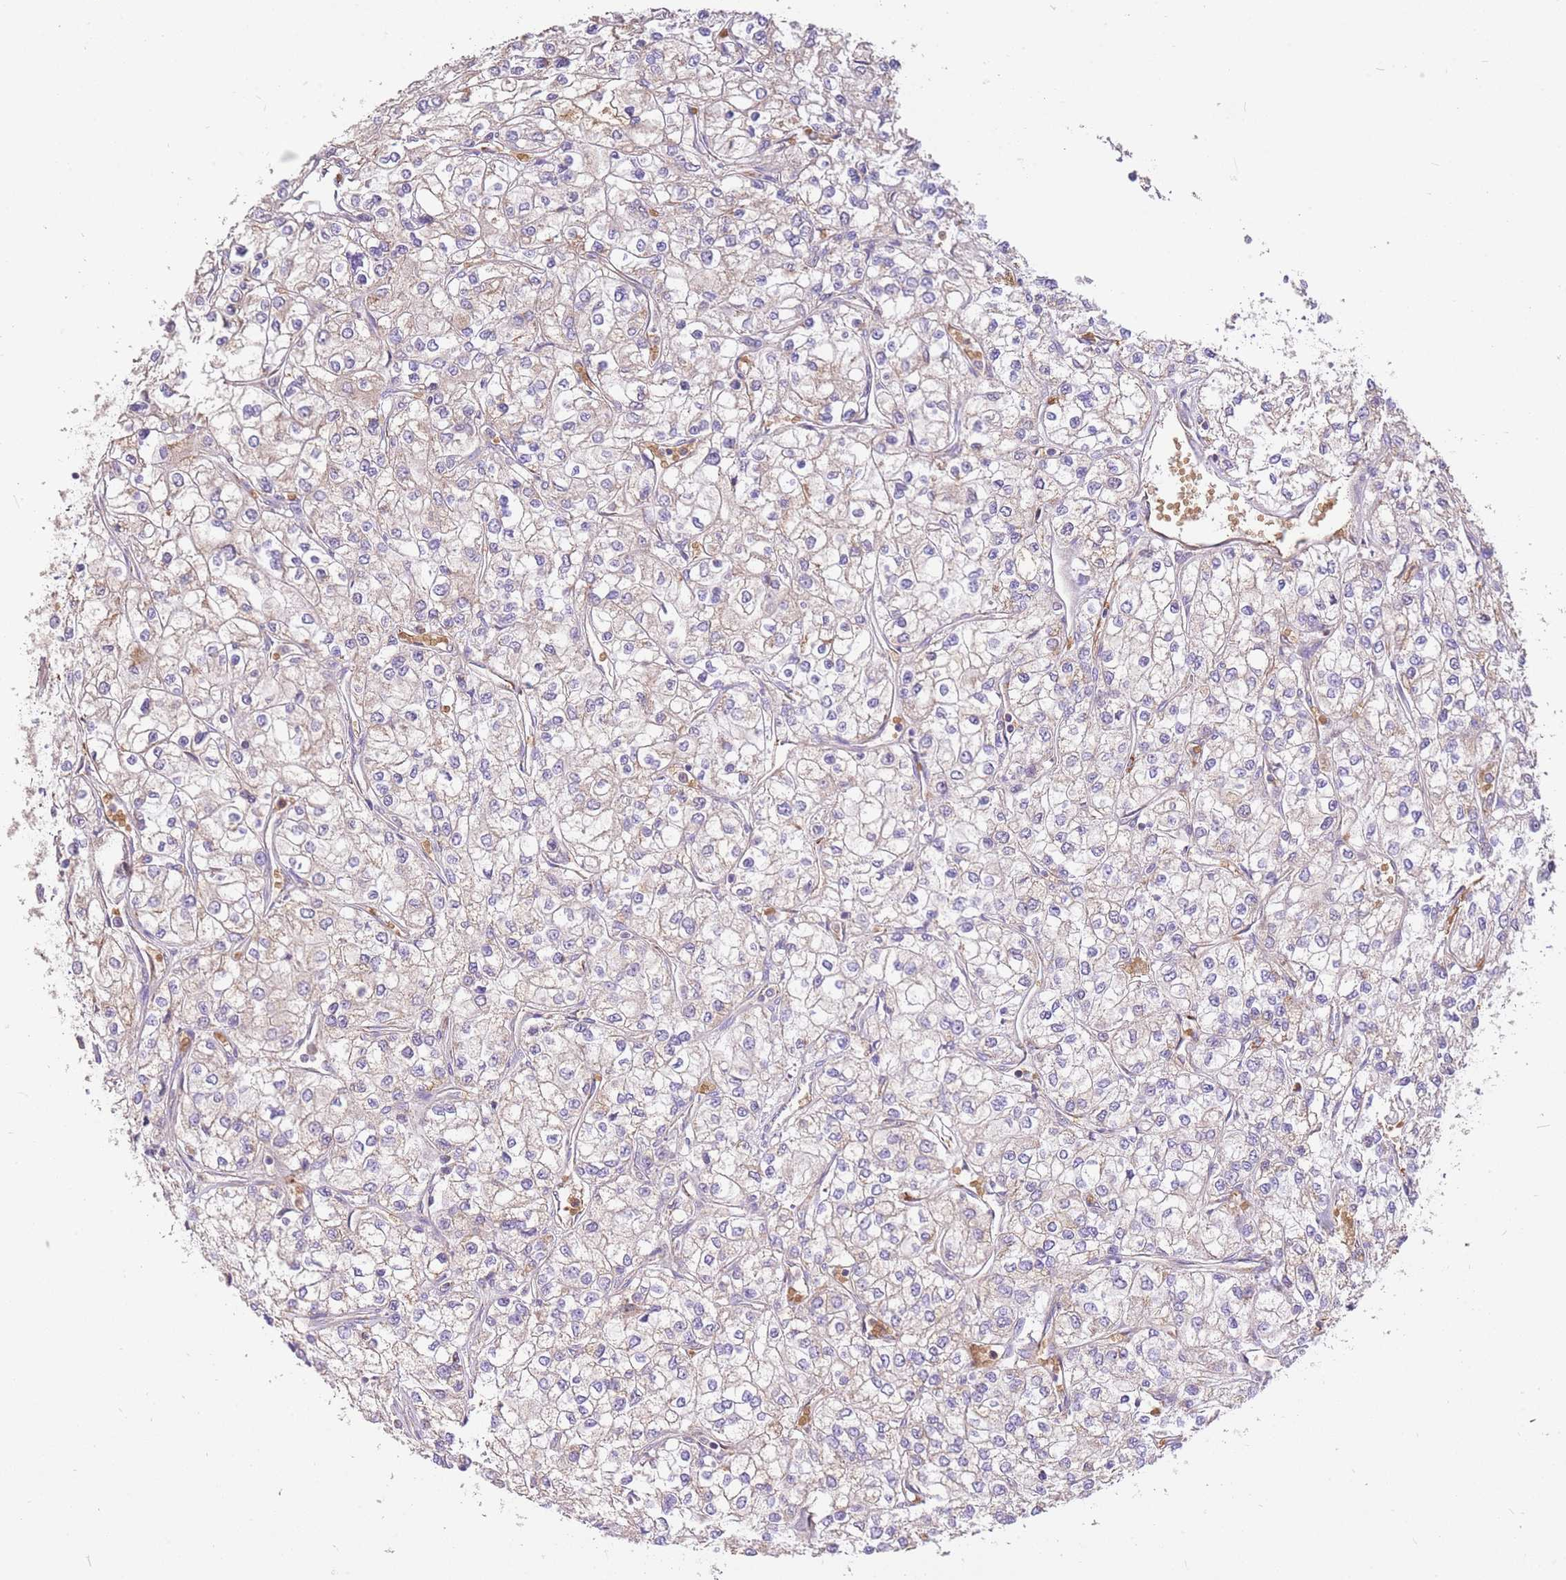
{"staining": {"intensity": "negative", "quantity": "none", "location": "none"}, "tissue": "renal cancer", "cell_type": "Tumor cells", "image_type": "cancer", "snomed": [{"axis": "morphology", "description": "Adenocarcinoma, NOS"}, {"axis": "topography", "description": "Kidney"}], "caption": "A high-resolution photomicrograph shows immunohistochemistry staining of adenocarcinoma (renal), which demonstrates no significant positivity in tumor cells.", "gene": "PREP", "patient": {"sex": "male", "age": 80}}